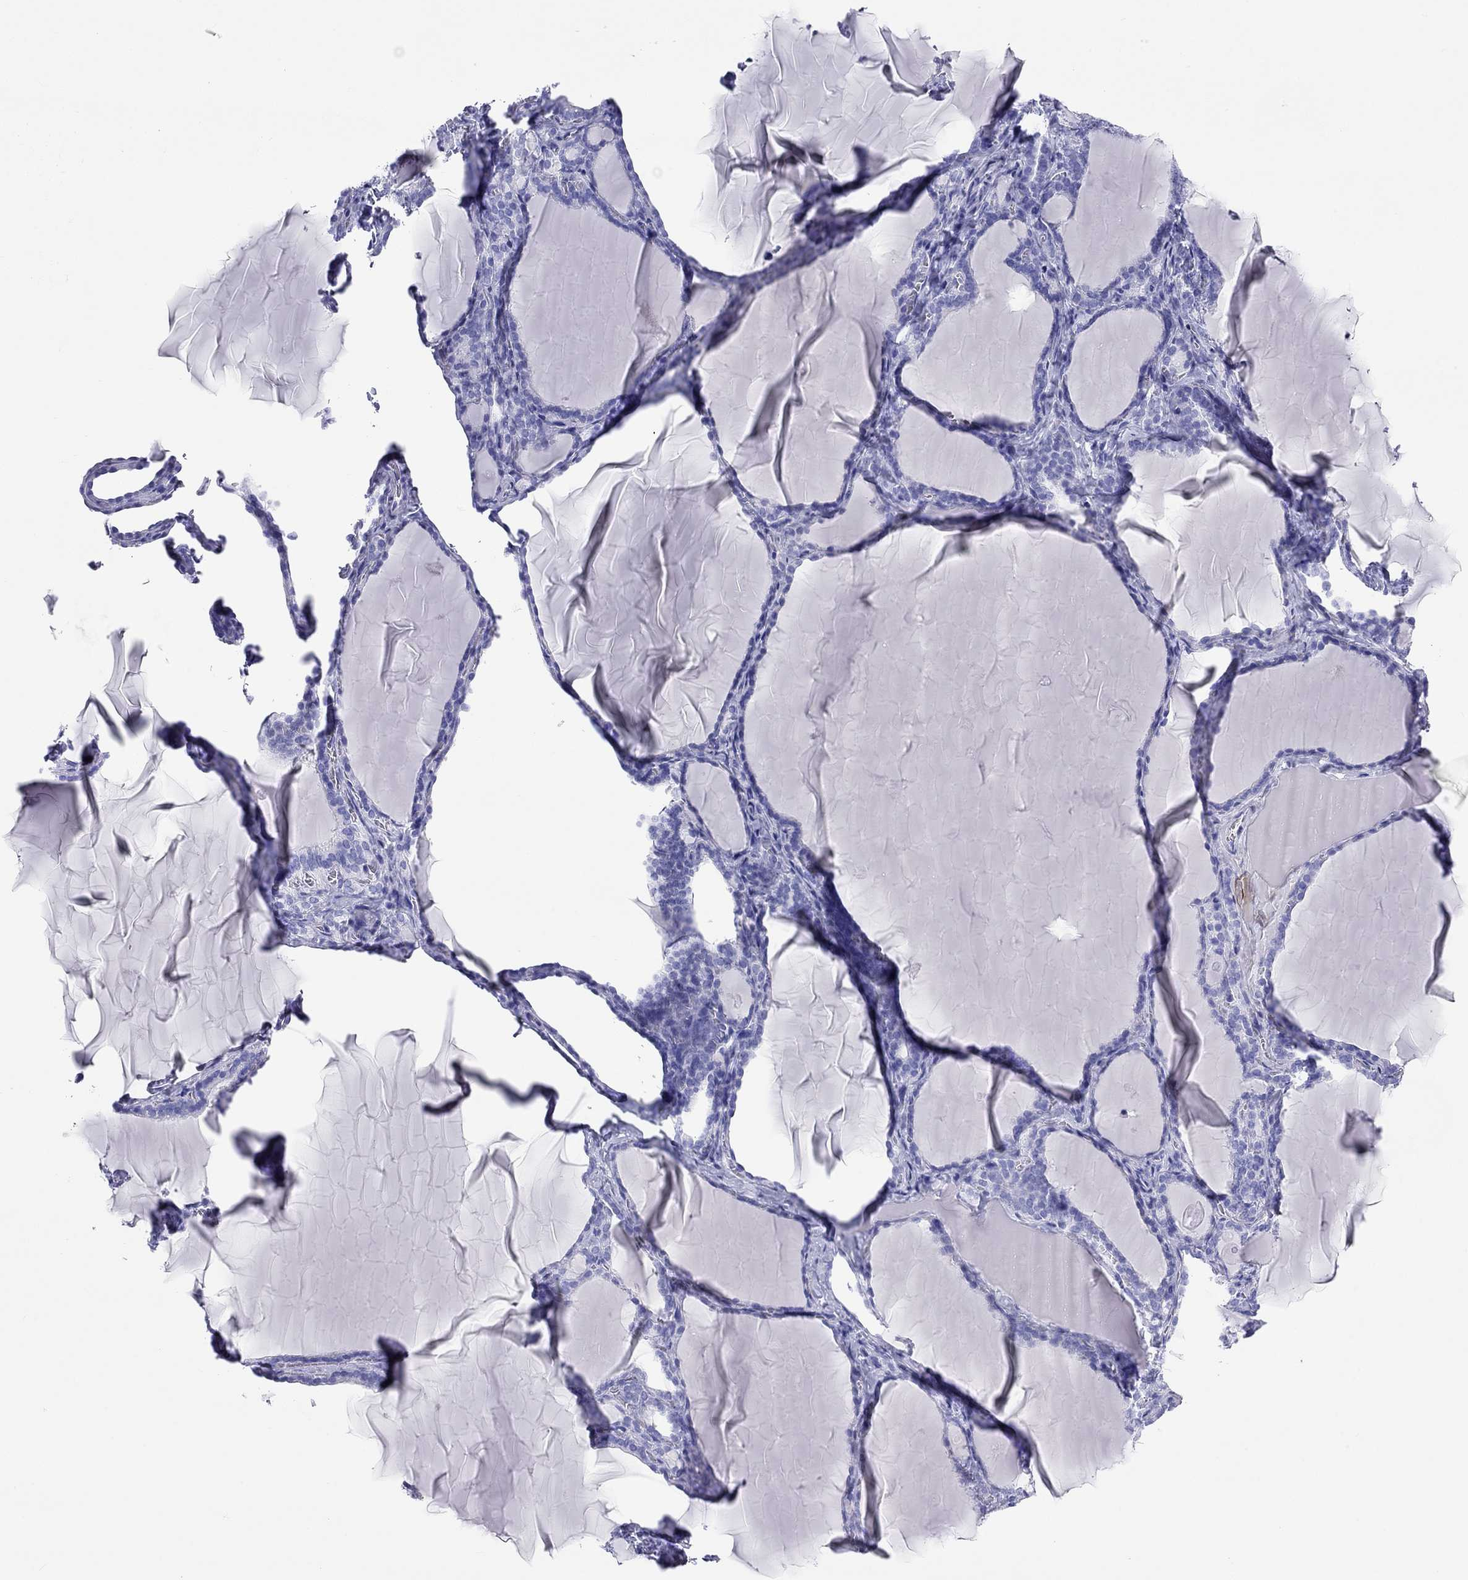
{"staining": {"intensity": "negative", "quantity": "none", "location": "none"}, "tissue": "thyroid gland", "cell_type": "Glandular cells", "image_type": "normal", "snomed": [{"axis": "morphology", "description": "Normal tissue, NOS"}, {"axis": "morphology", "description": "Hyperplasia, NOS"}, {"axis": "topography", "description": "Thyroid gland"}], "caption": "IHC image of unremarkable thyroid gland stained for a protein (brown), which demonstrates no expression in glandular cells.", "gene": "HLA", "patient": {"sex": "female", "age": 27}}